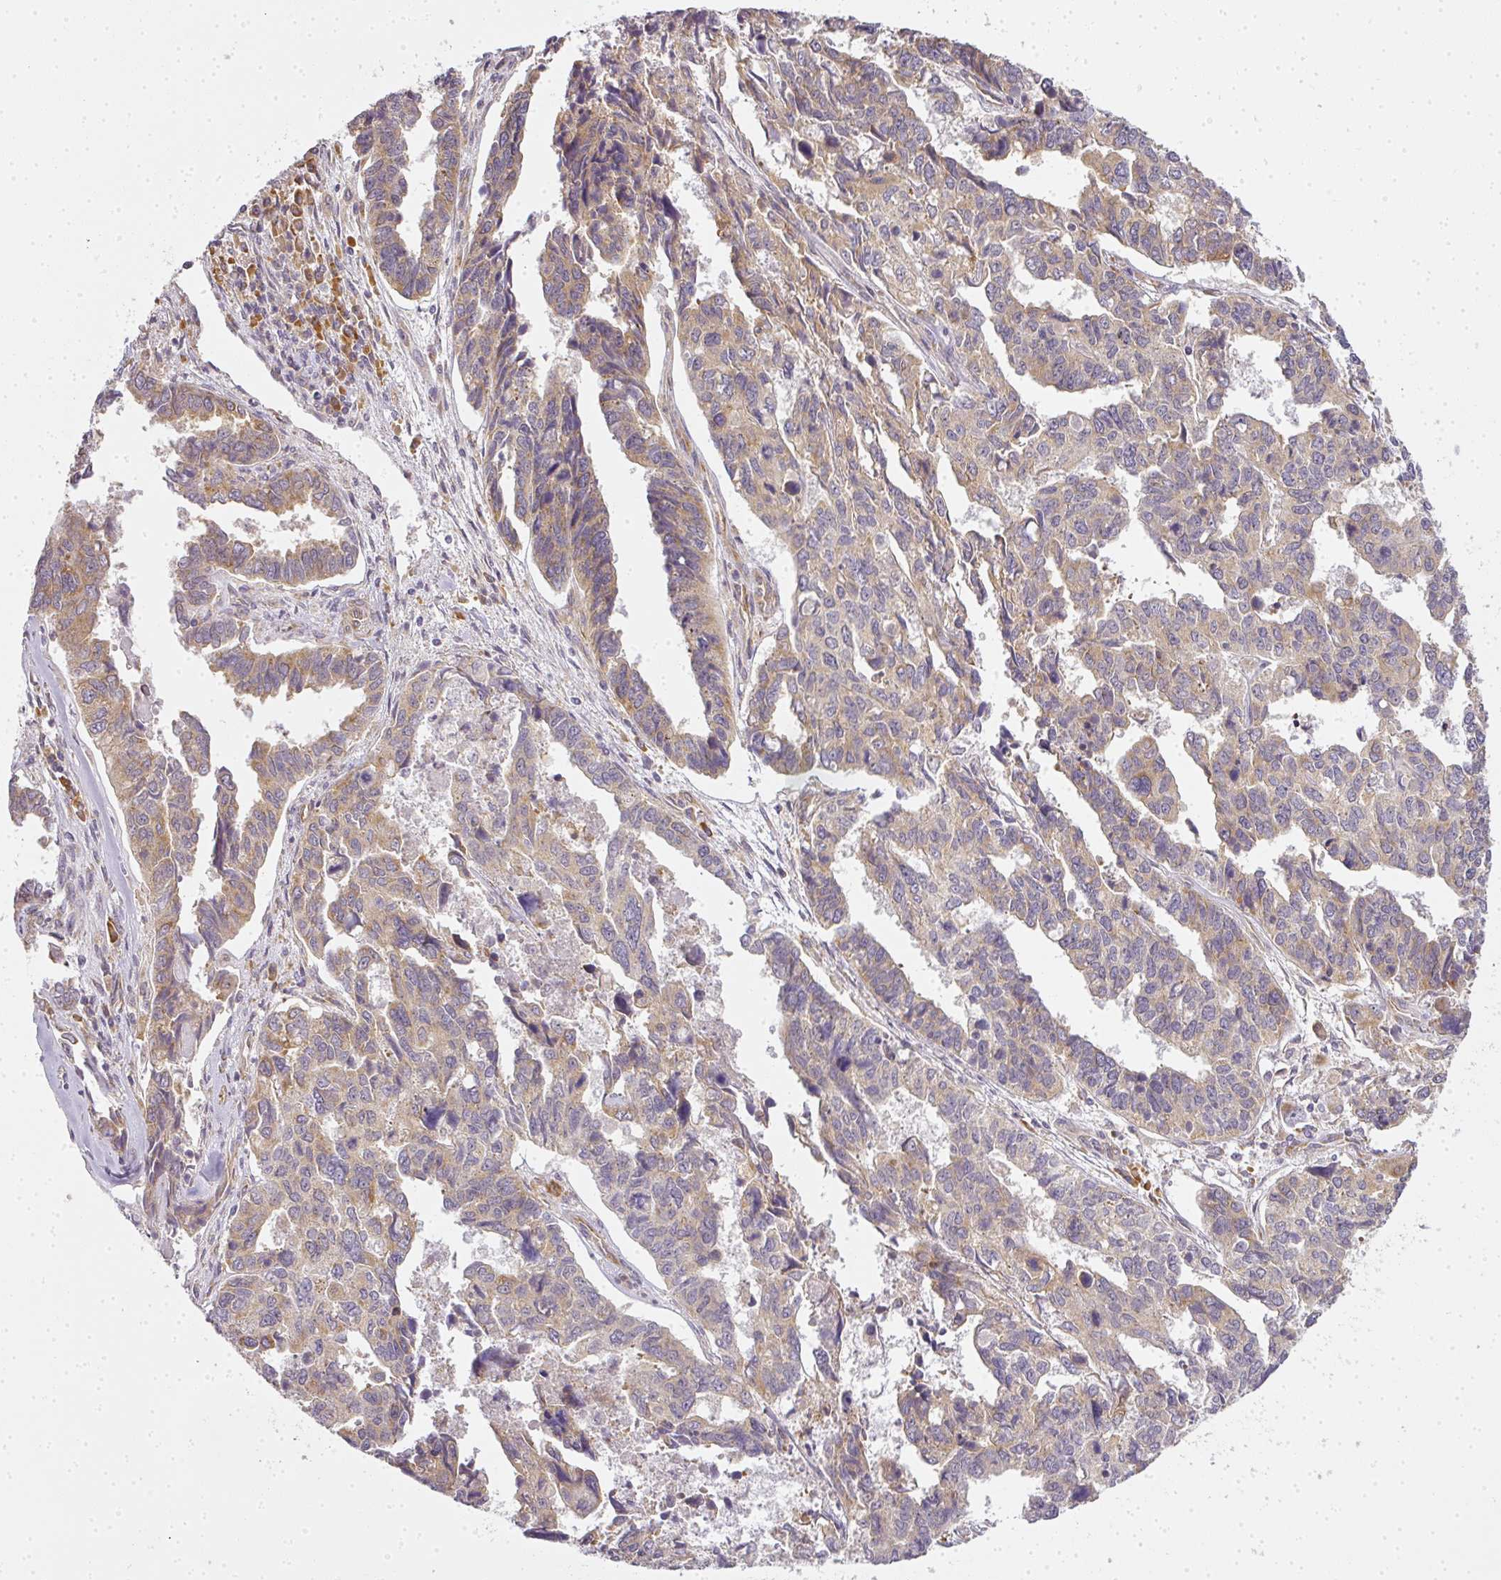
{"staining": {"intensity": "moderate", "quantity": "<25%", "location": "cytoplasmic/membranous"}, "tissue": "endometrial cancer", "cell_type": "Tumor cells", "image_type": "cancer", "snomed": [{"axis": "morphology", "description": "Adenocarcinoma, NOS"}, {"axis": "topography", "description": "Endometrium"}], "caption": "IHC micrograph of neoplastic tissue: human adenocarcinoma (endometrial) stained using immunohistochemistry shows low levels of moderate protein expression localized specifically in the cytoplasmic/membranous of tumor cells, appearing as a cytoplasmic/membranous brown color.", "gene": "MED19", "patient": {"sex": "female", "age": 73}}